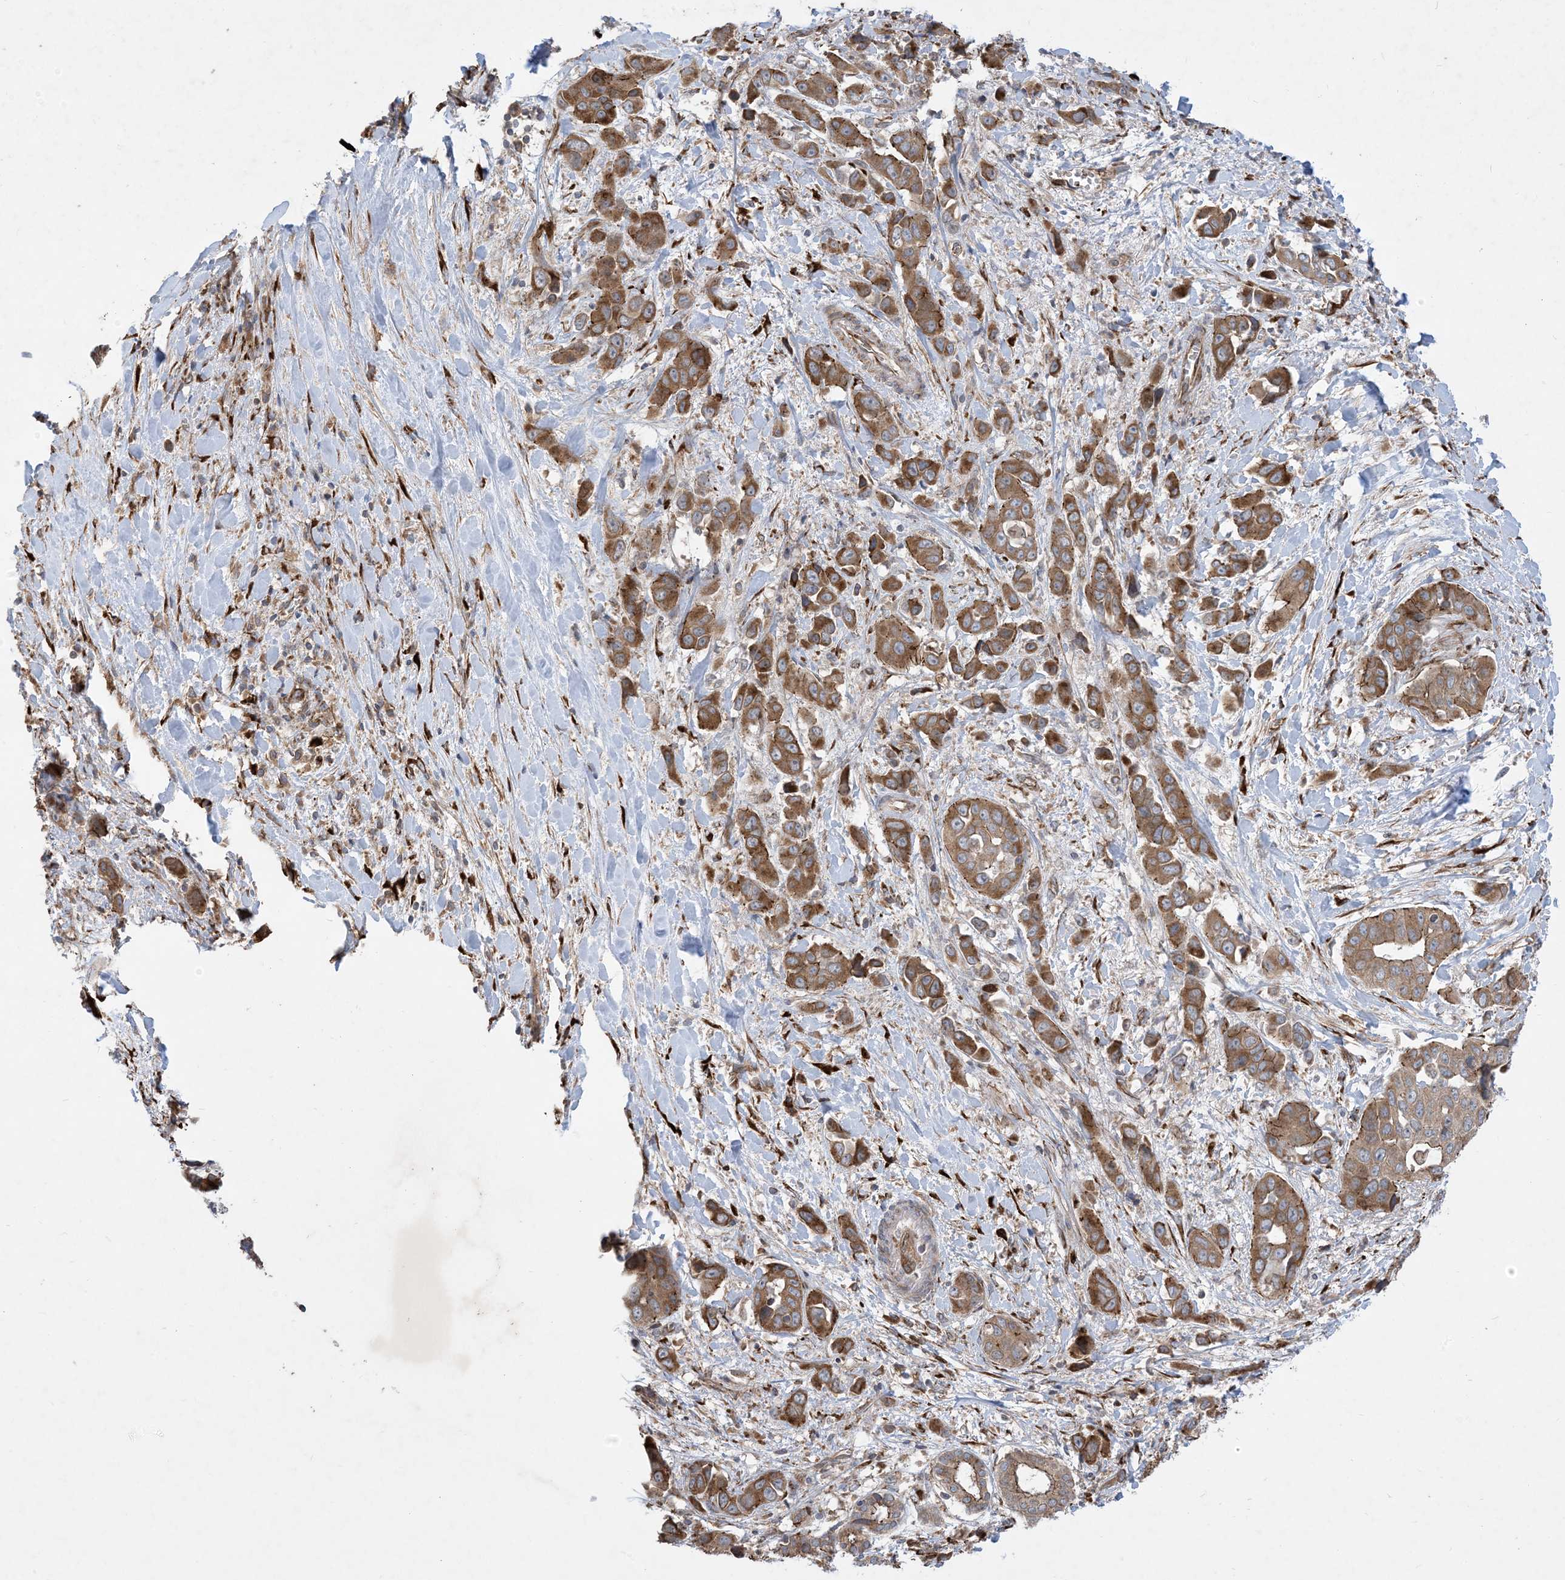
{"staining": {"intensity": "moderate", "quantity": ">75%", "location": "cytoplasmic/membranous"}, "tissue": "liver cancer", "cell_type": "Tumor cells", "image_type": "cancer", "snomed": [{"axis": "morphology", "description": "Cholangiocarcinoma"}, {"axis": "topography", "description": "Liver"}], "caption": "The micrograph displays staining of liver cholangiocarcinoma, revealing moderate cytoplasmic/membranous protein expression (brown color) within tumor cells.", "gene": "OTOP1", "patient": {"sex": "female", "age": 52}}